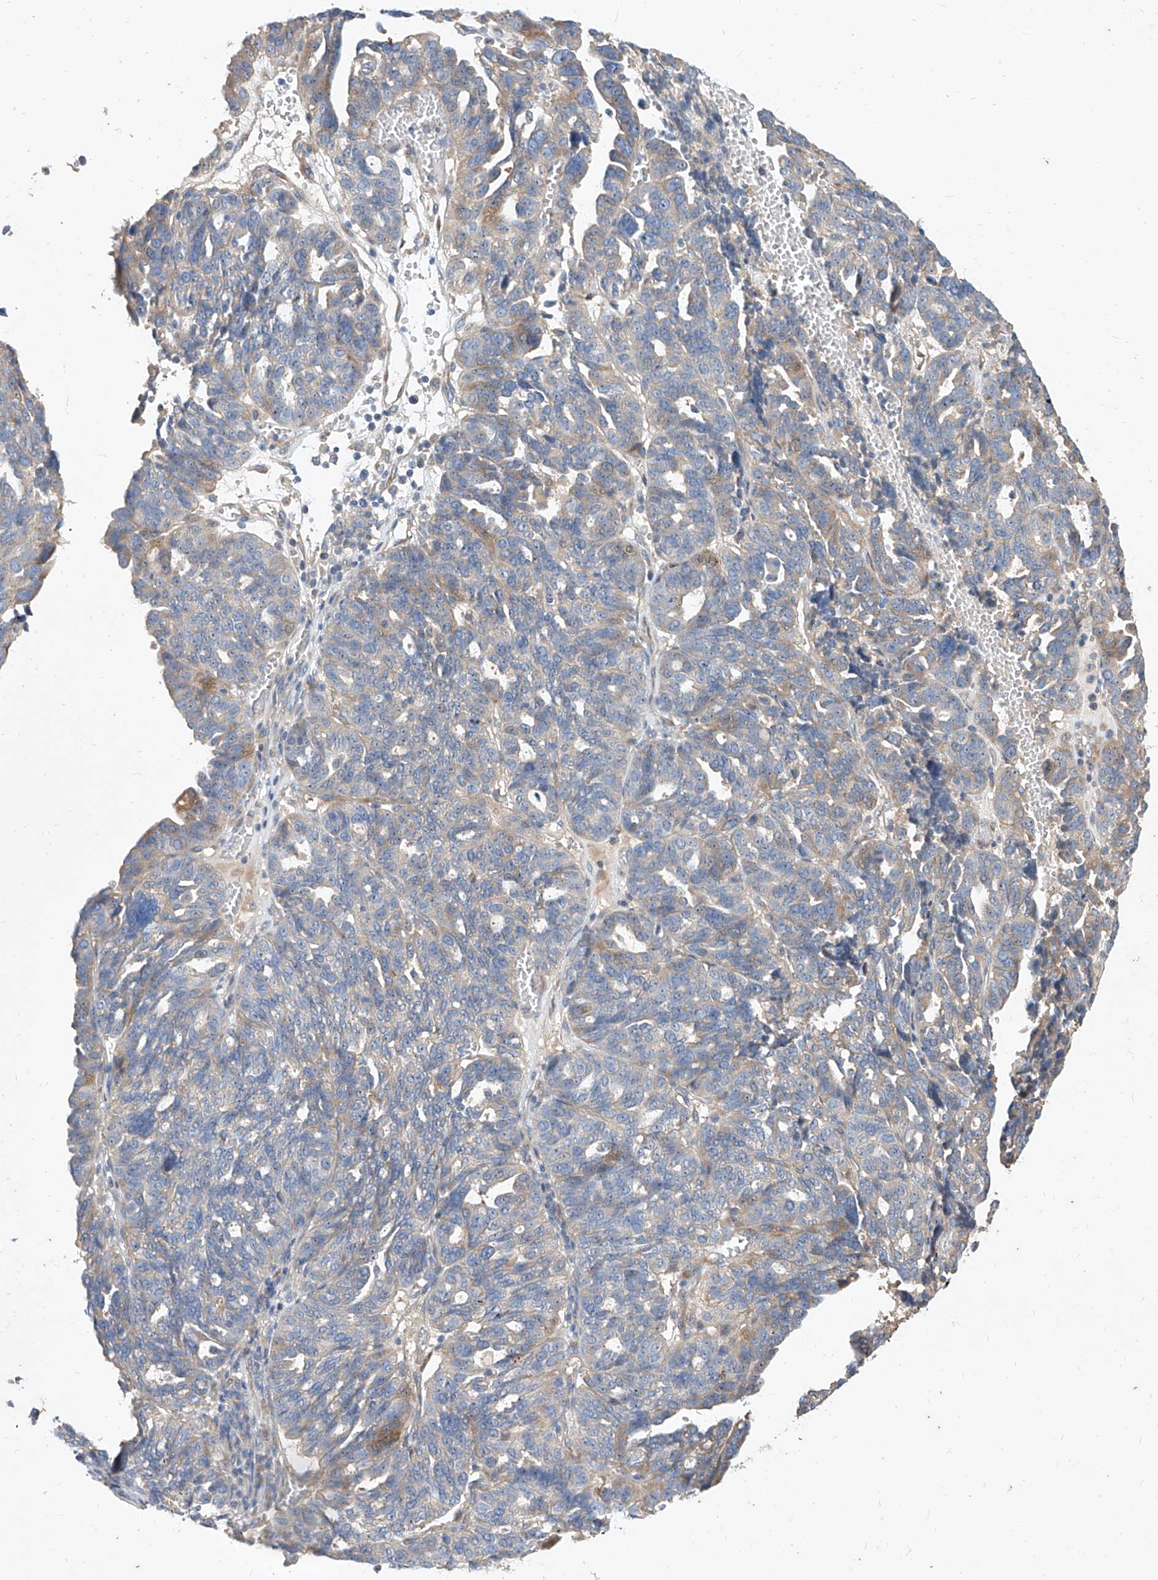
{"staining": {"intensity": "weak", "quantity": "<25%", "location": "cytoplasmic/membranous"}, "tissue": "ovarian cancer", "cell_type": "Tumor cells", "image_type": "cancer", "snomed": [{"axis": "morphology", "description": "Cystadenocarcinoma, serous, NOS"}, {"axis": "topography", "description": "Ovary"}], "caption": "Immunohistochemistry (IHC) photomicrograph of neoplastic tissue: ovarian cancer stained with DAB reveals no significant protein expression in tumor cells.", "gene": "DIRAS3", "patient": {"sex": "female", "age": 59}}